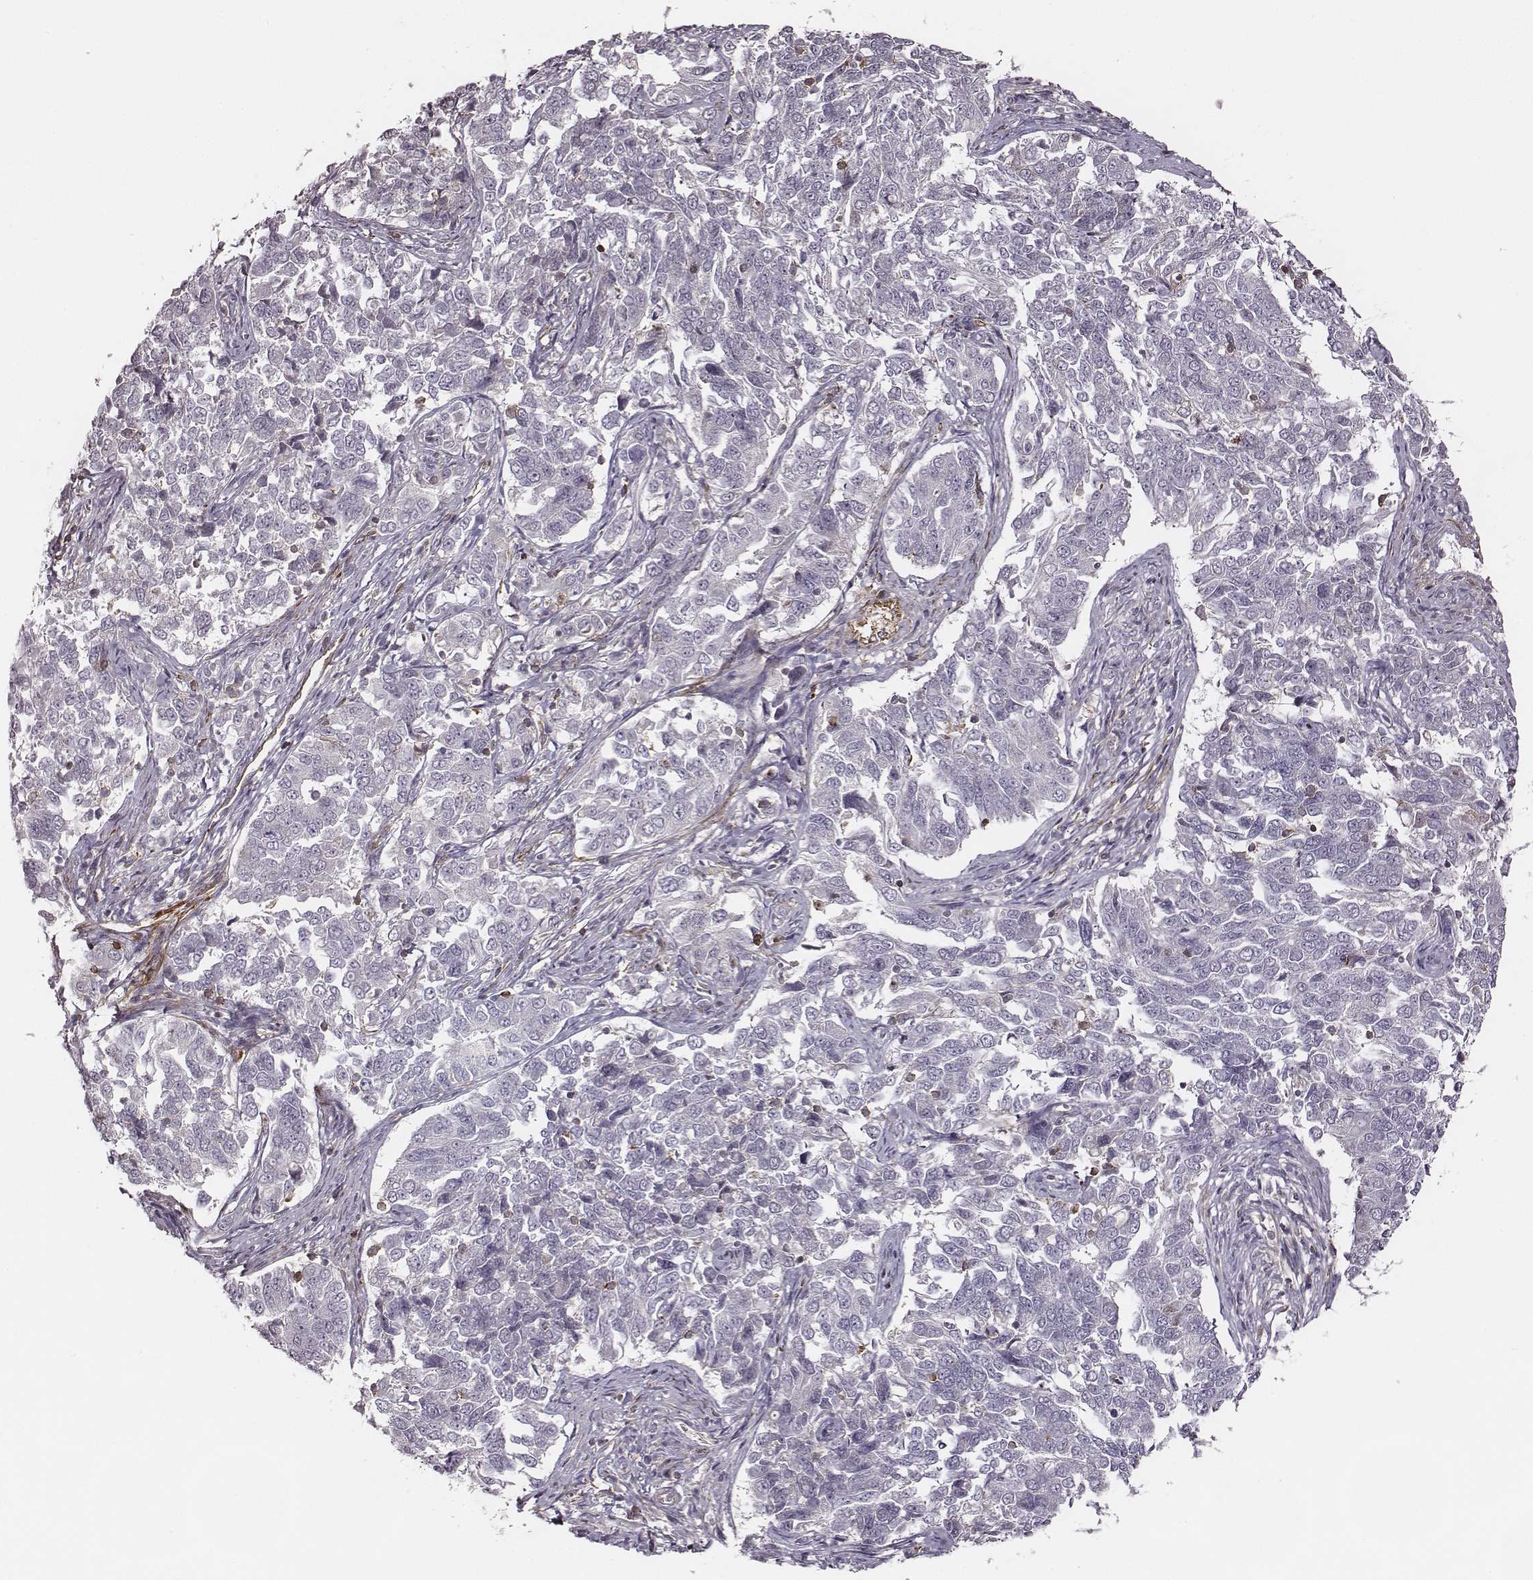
{"staining": {"intensity": "negative", "quantity": "none", "location": "none"}, "tissue": "endometrial cancer", "cell_type": "Tumor cells", "image_type": "cancer", "snomed": [{"axis": "morphology", "description": "Adenocarcinoma, NOS"}, {"axis": "topography", "description": "Endometrium"}], "caption": "This image is of adenocarcinoma (endometrial) stained with immunohistochemistry to label a protein in brown with the nuclei are counter-stained blue. There is no expression in tumor cells.", "gene": "ZYX", "patient": {"sex": "female", "age": 43}}